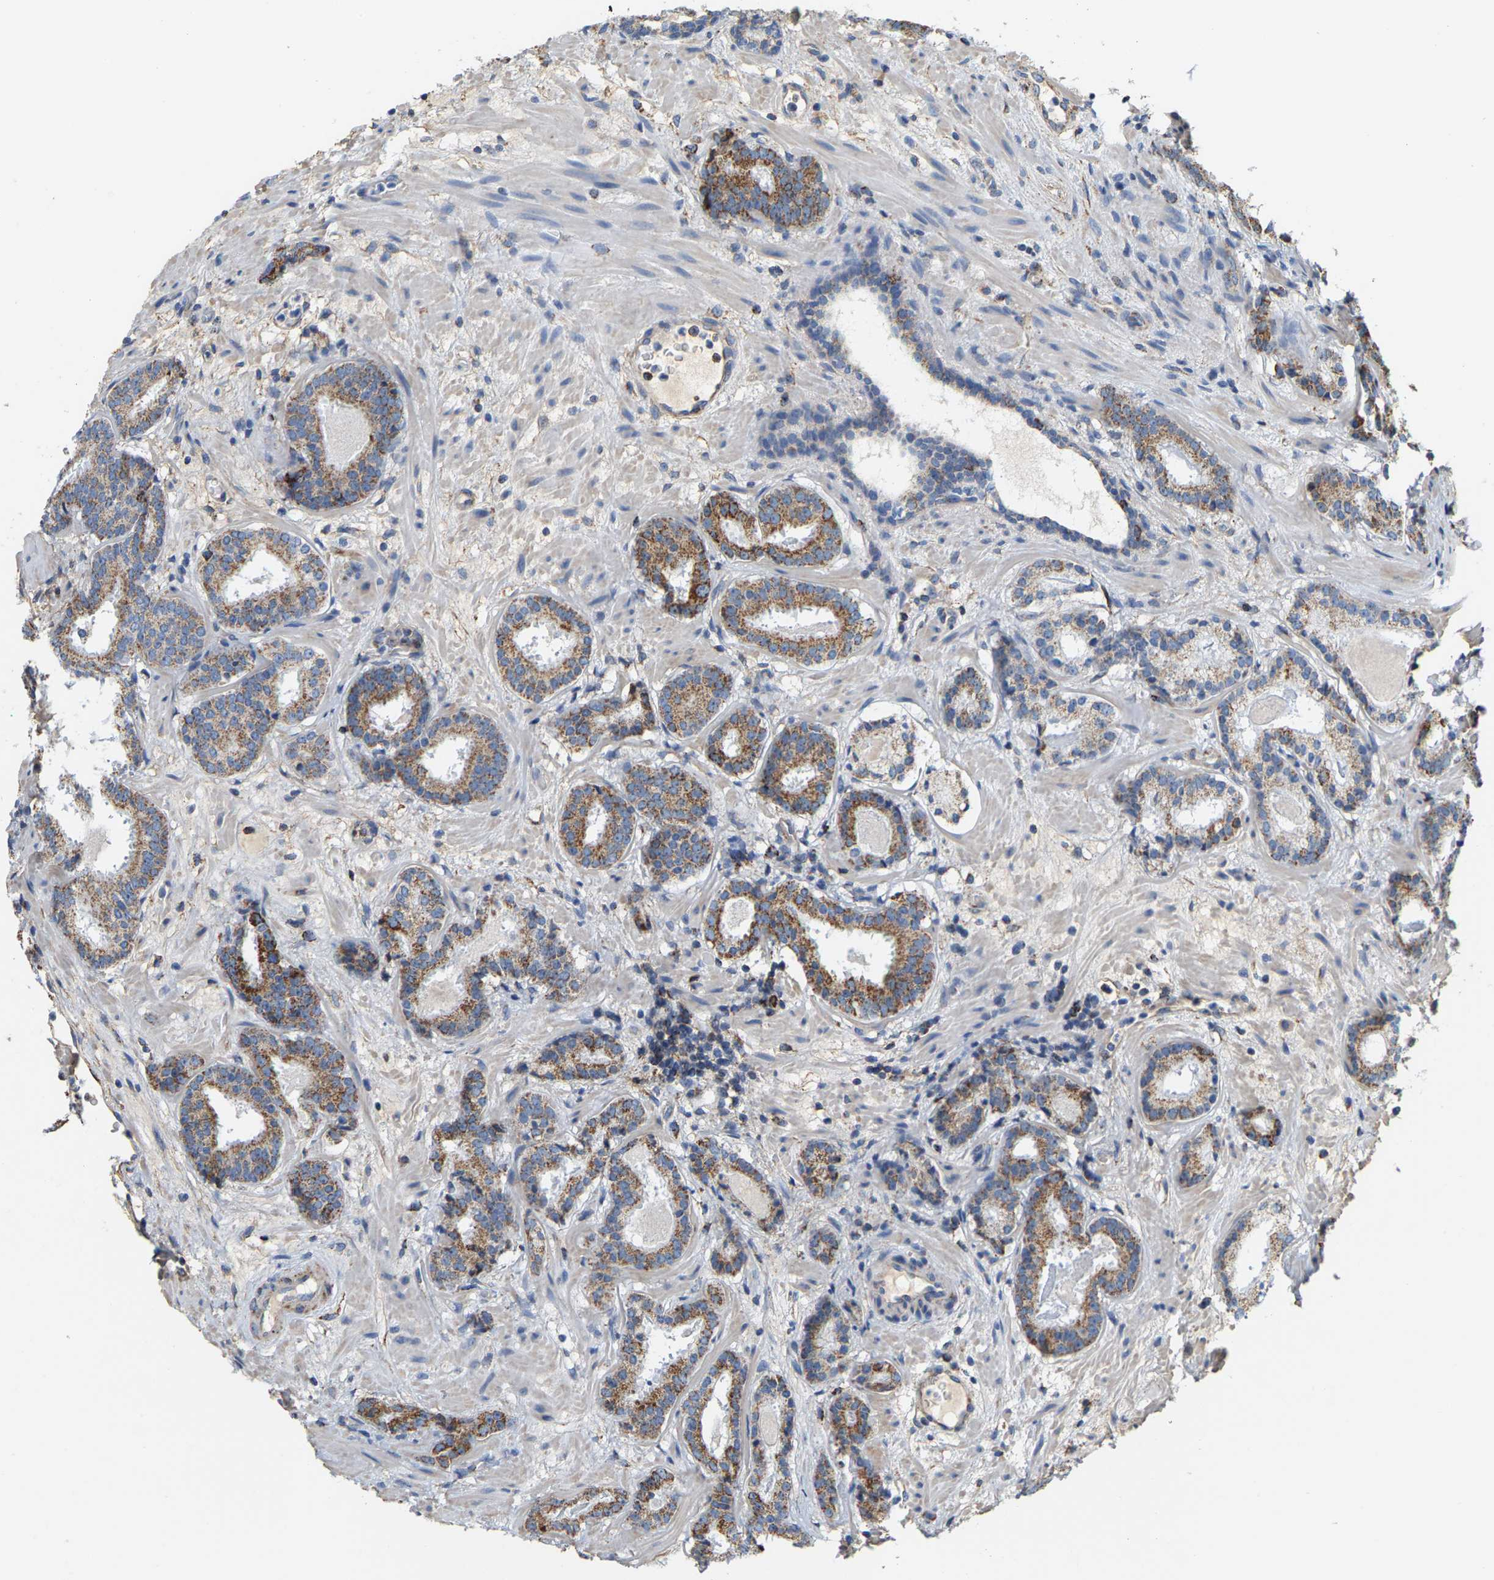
{"staining": {"intensity": "moderate", "quantity": ">75%", "location": "cytoplasmic/membranous"}, "tissue": "prostate cancer", "cell_type": "Tumor cells", "image_type": "cancer", "snomed": [{"axis": "morphology", "description": "Adenocarcinoma, Low grade"}, {"axis": "topography", "description": "Prostate"}], "caption": "A high-resolution image shows immunohistochemistry staining of low-grade adenocarcinoma (prostate), which demonstrates moderate cytoplasmic/membranous positivity in approximately >75% of tumor cells.", "gene": "SHMT2", "patient": {"sex": "male", "age": 69}}